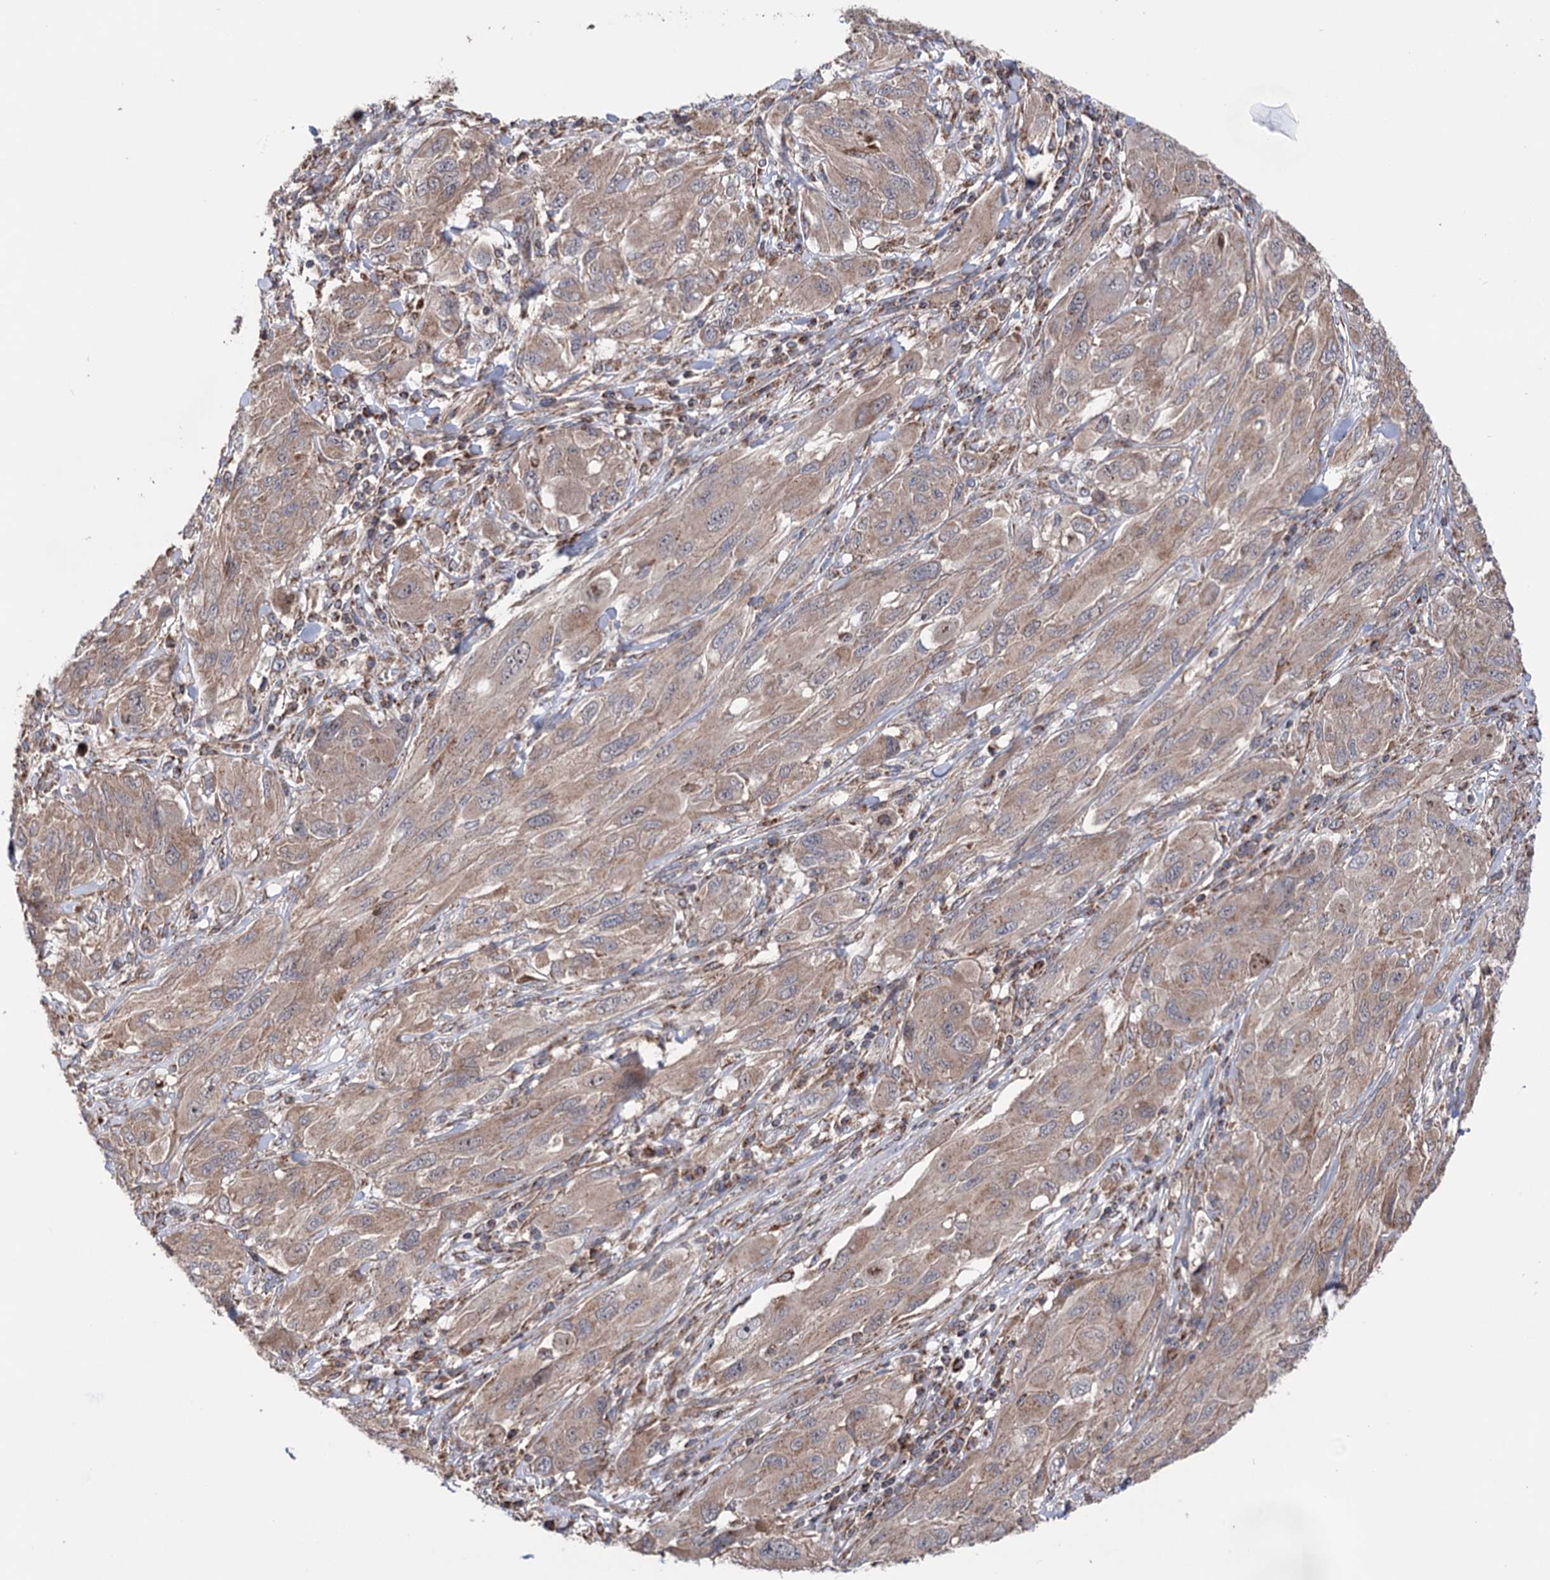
{"staining": {"intensity": "weak", "quantity": ">75%", "location": "cytoplasmic/membranous"}, "tissue": "melanoma", "cell_type": "Tumor cells", "image_type": "cancer", "snomed": [{"axis": "morphology", "description": "Malignant melanoma, NOS"}, {"axis": "topography", "description": "Skin"}], "caption": "This is a photomicrograph of immunohistochemistry (IHC) staining of malignant melanoma, which shows weak staining in the cytoplasmic/membranous of tumor cells.", "gene": "SUCLA2", "patient": {"sex": "female", "age": 91}}